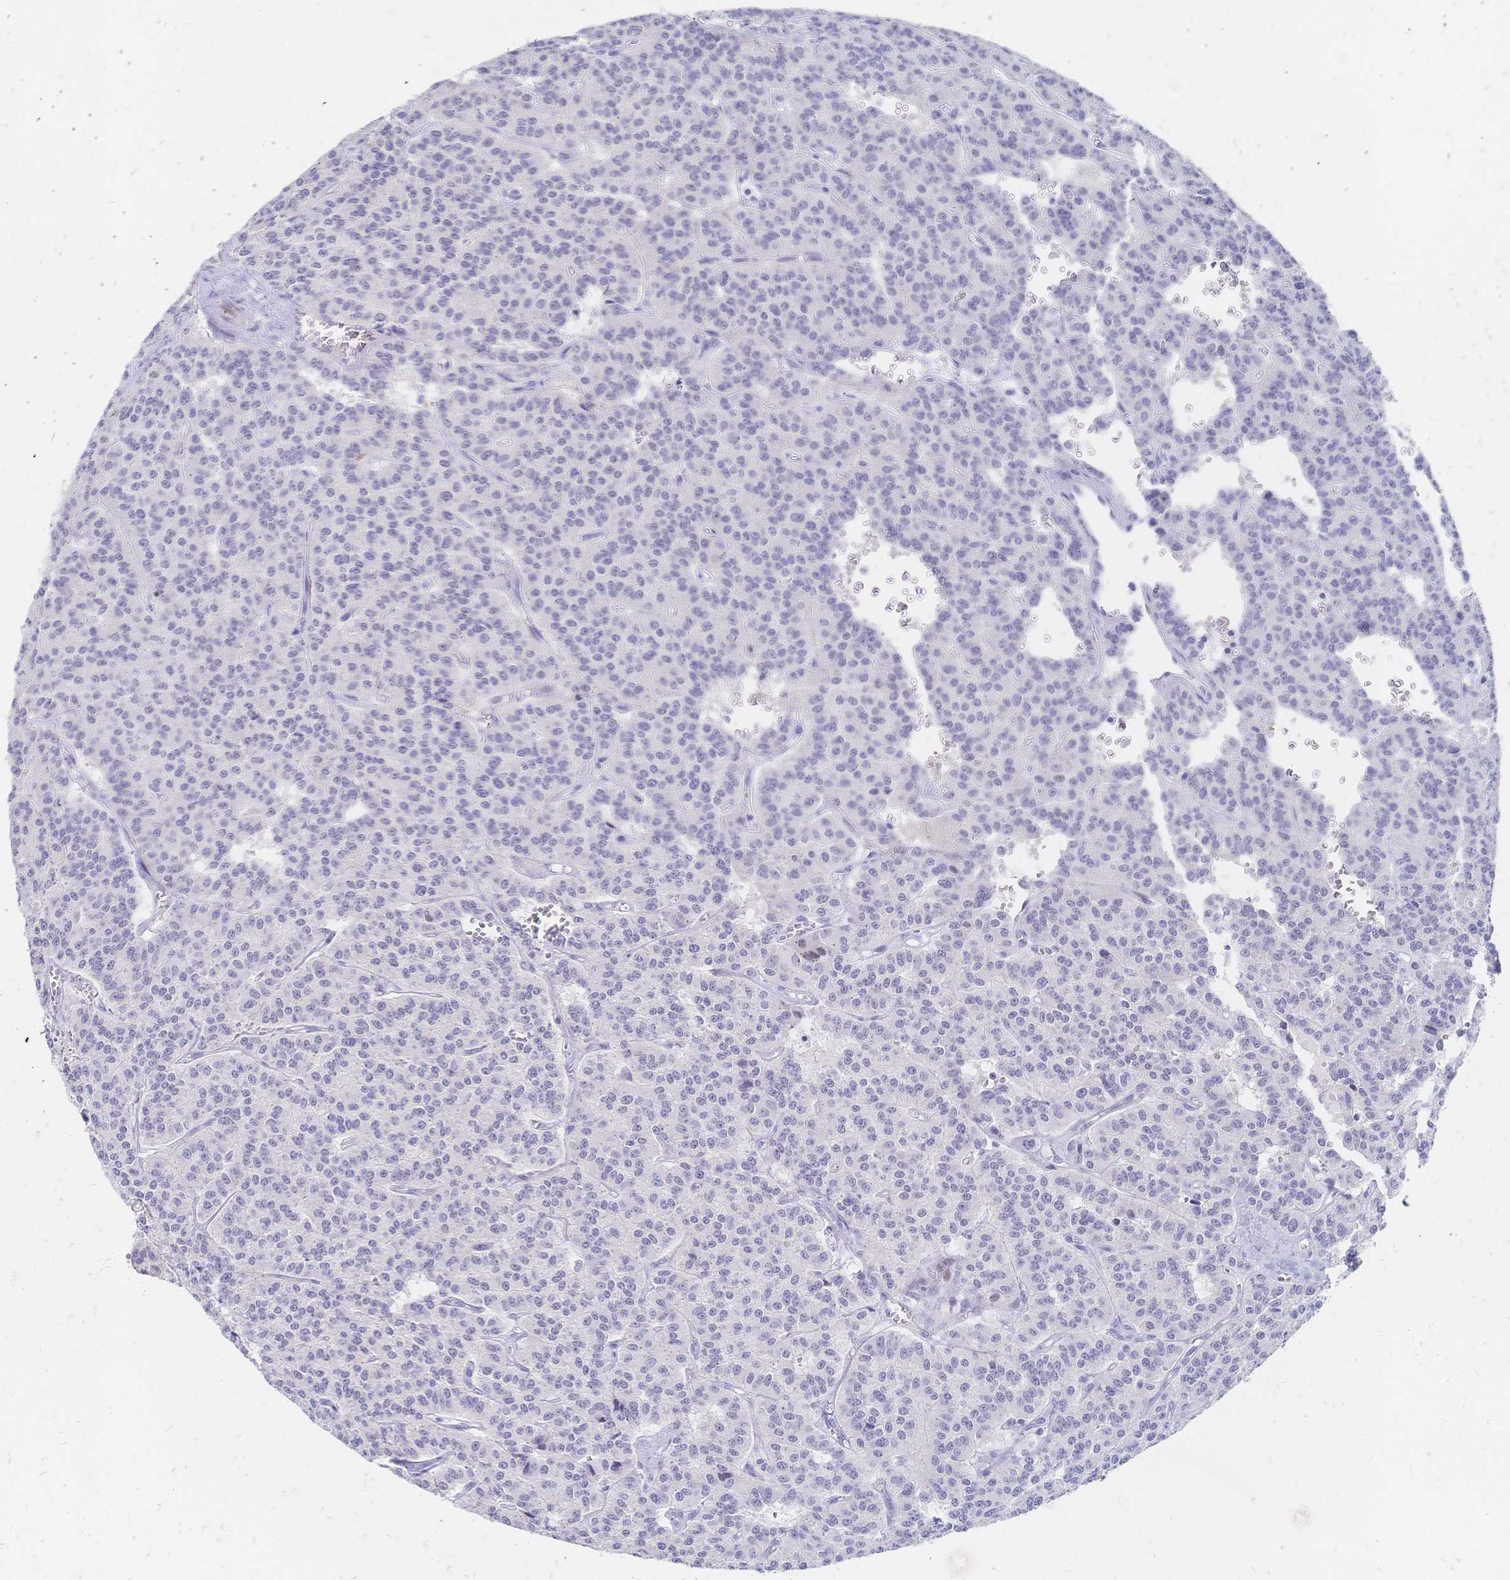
{"staining": {"intensity": "negative", "quantity": "none", "location": "none"}, "tissue": "carcinoid", "cell_type": "Tumor cells", "image_type": "cancer", "snomed": [{"axis": "morphology", "description": "Carcinoid, malignant, NOS"}, {"axis": "topography", "description": "Lung"}], "caption": "Tumor cells are negative for brown protein staining in carcinoid.", "gene": "PSORS1C2", "patient": {"sex": "female", "age": 71}}